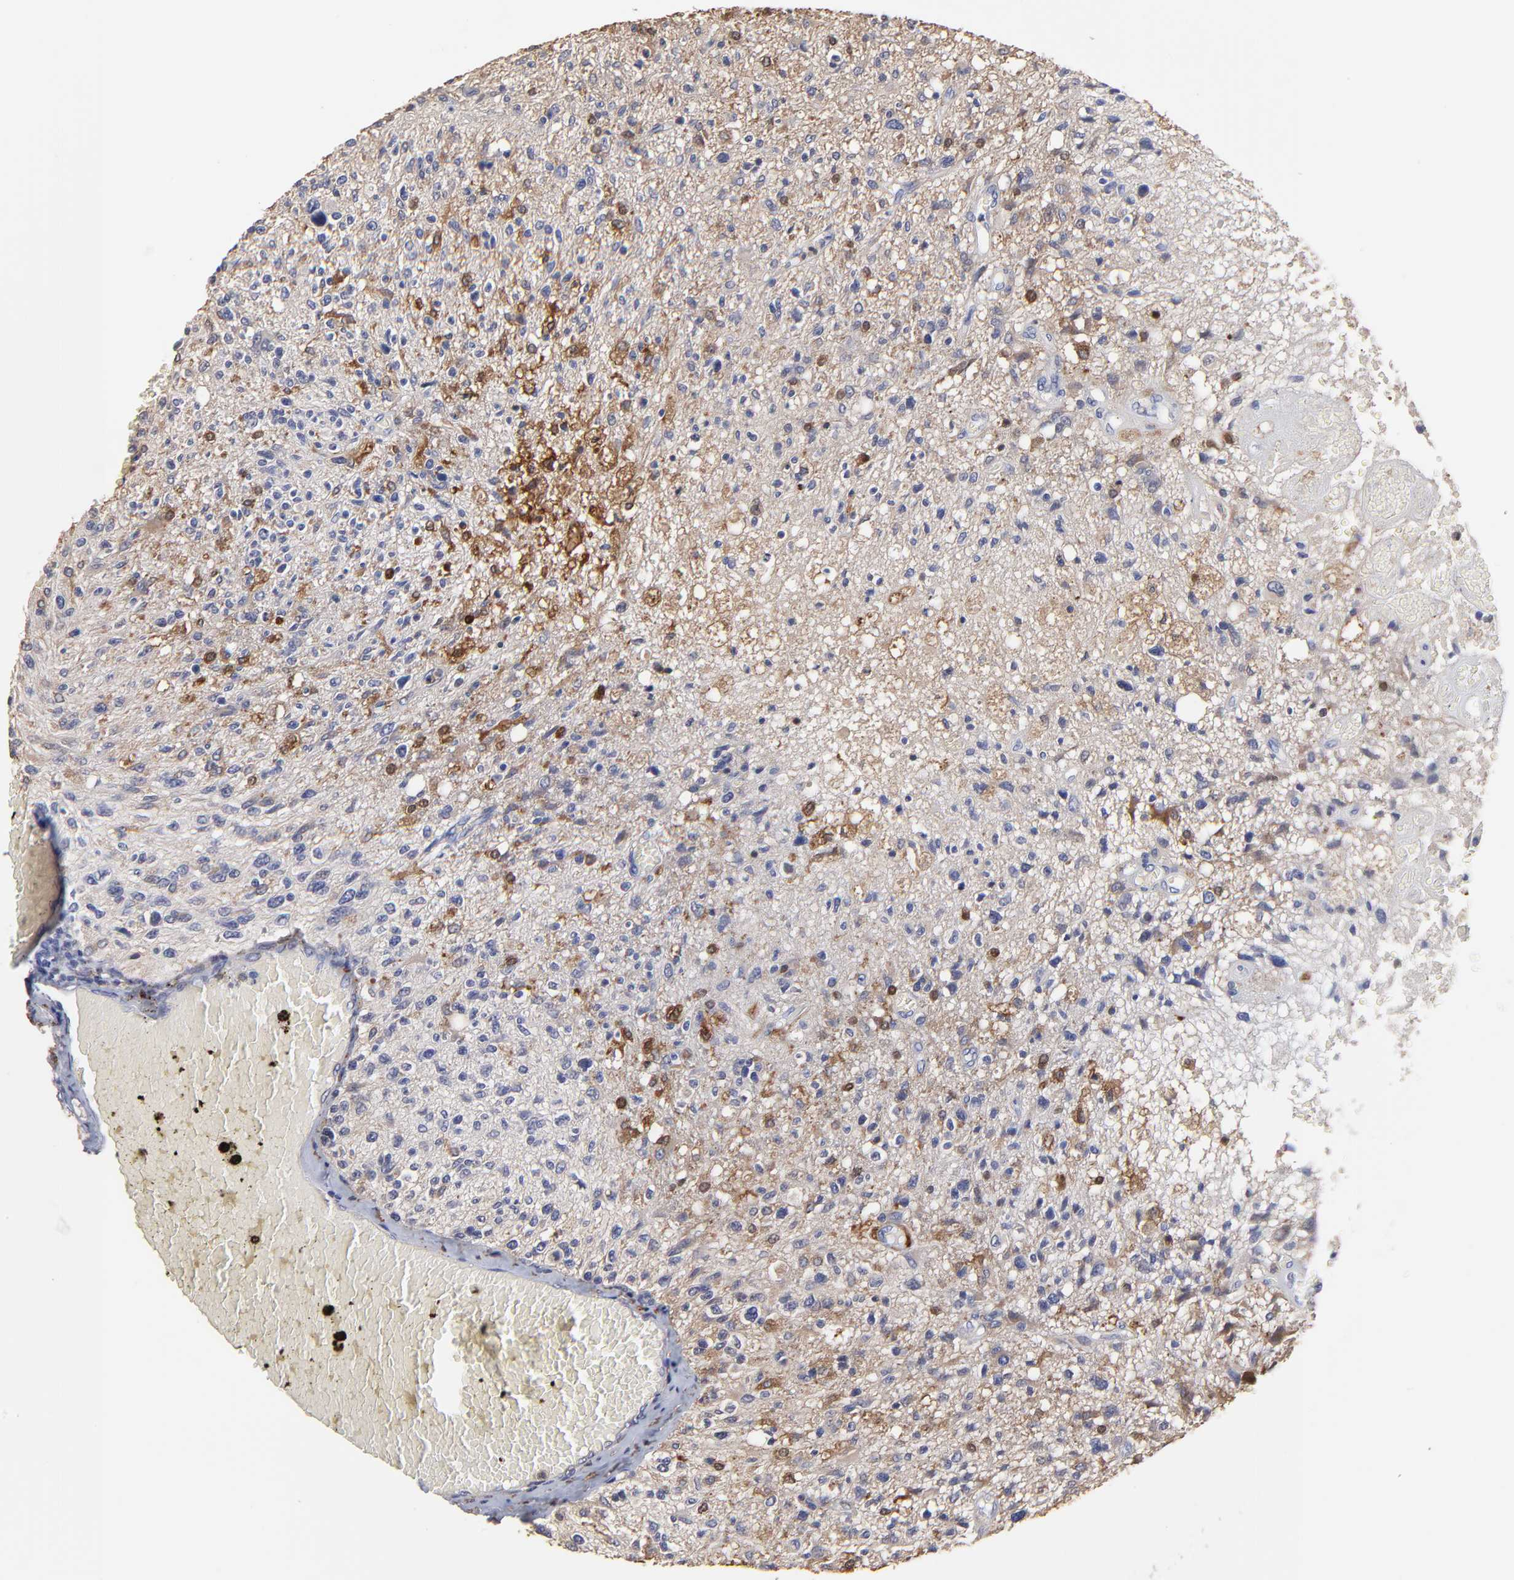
{"staining": {"intensity": "moderate", "quantity": "25%-75%", "location": "cytoplasmic/membranous,nuclear"}, "tissue": "glioma", "cell_type": "Tumor cells", "image_type": "cancer", "snomed": [{"axis": "morphology", "description": "Glioma, malignant, High grade"}, {"axis": "topography", "description": "Cerebral cortex"}], "caption": "Immunohistochemistry of human high-grade glioma (malignant) reveals medium levels of moderate cytoplasmic/membranous and nuclear staining in approximately 25%-75% of tumor cells.", "gene": "SMARCA1", "patient": {"sex": "male", "age": 76}}